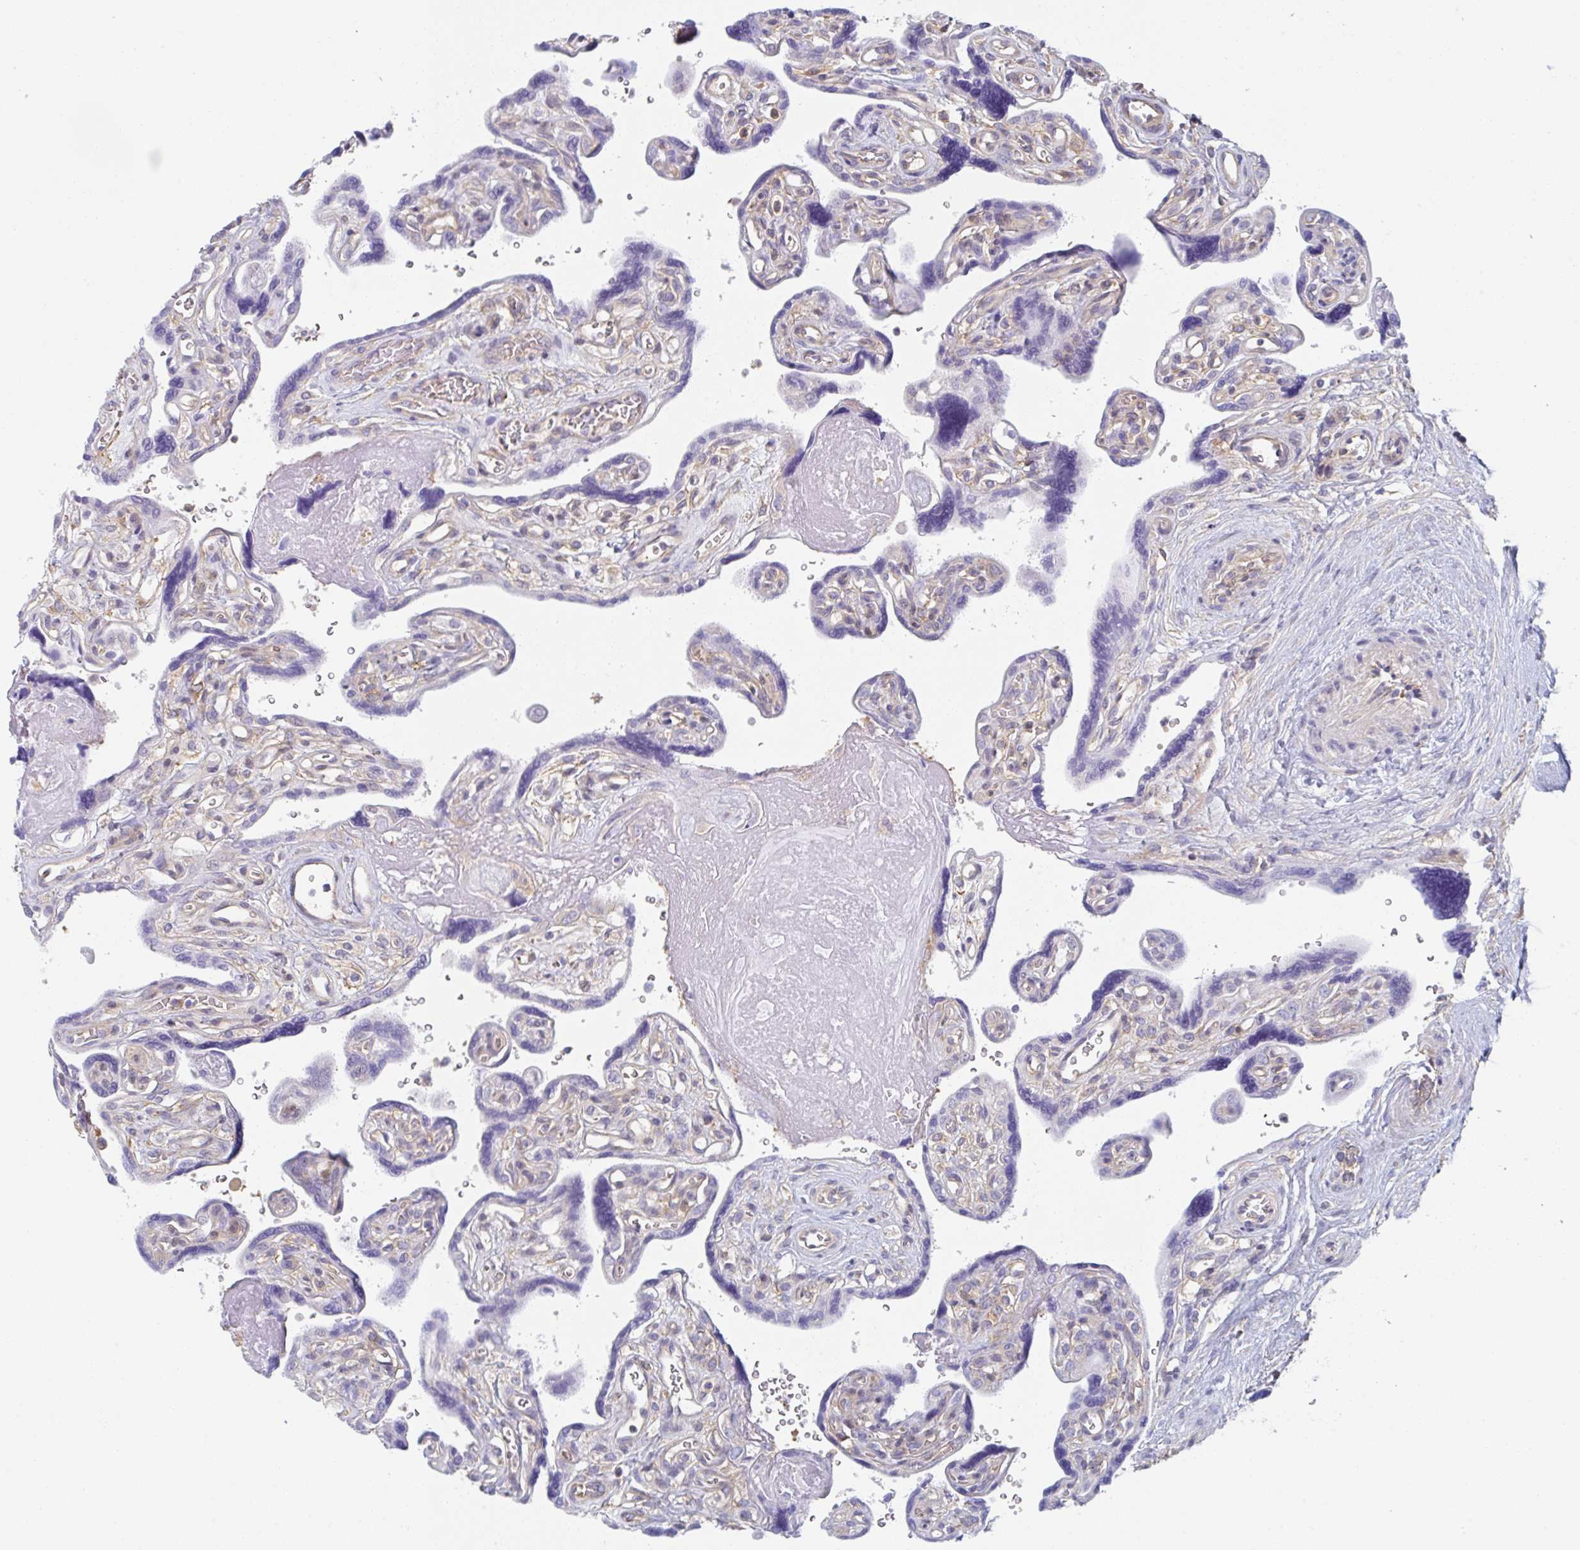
{"staining": {"intensity": "weak", "quantity": "25%-75%", "location": "cytoplasmic/membranous"}, "tissue": "placenta", "cell_type": "Decidual cells", "image_type": "normal", "snomed": [{"axis": "morphology", "description": "Normal tissue, NOS"}, {"axis": "topography", "description": "Placenta"}], "caption": "IHC (DAB (3,3'-diaminobenzidine)) staining of benign placenta displays weak cytoplasmic/membranous protein positivity in approximately 25%-75% of decidual cells.", "gene": "AMPD2", "patient": {"sex": "female", "age": 39}}